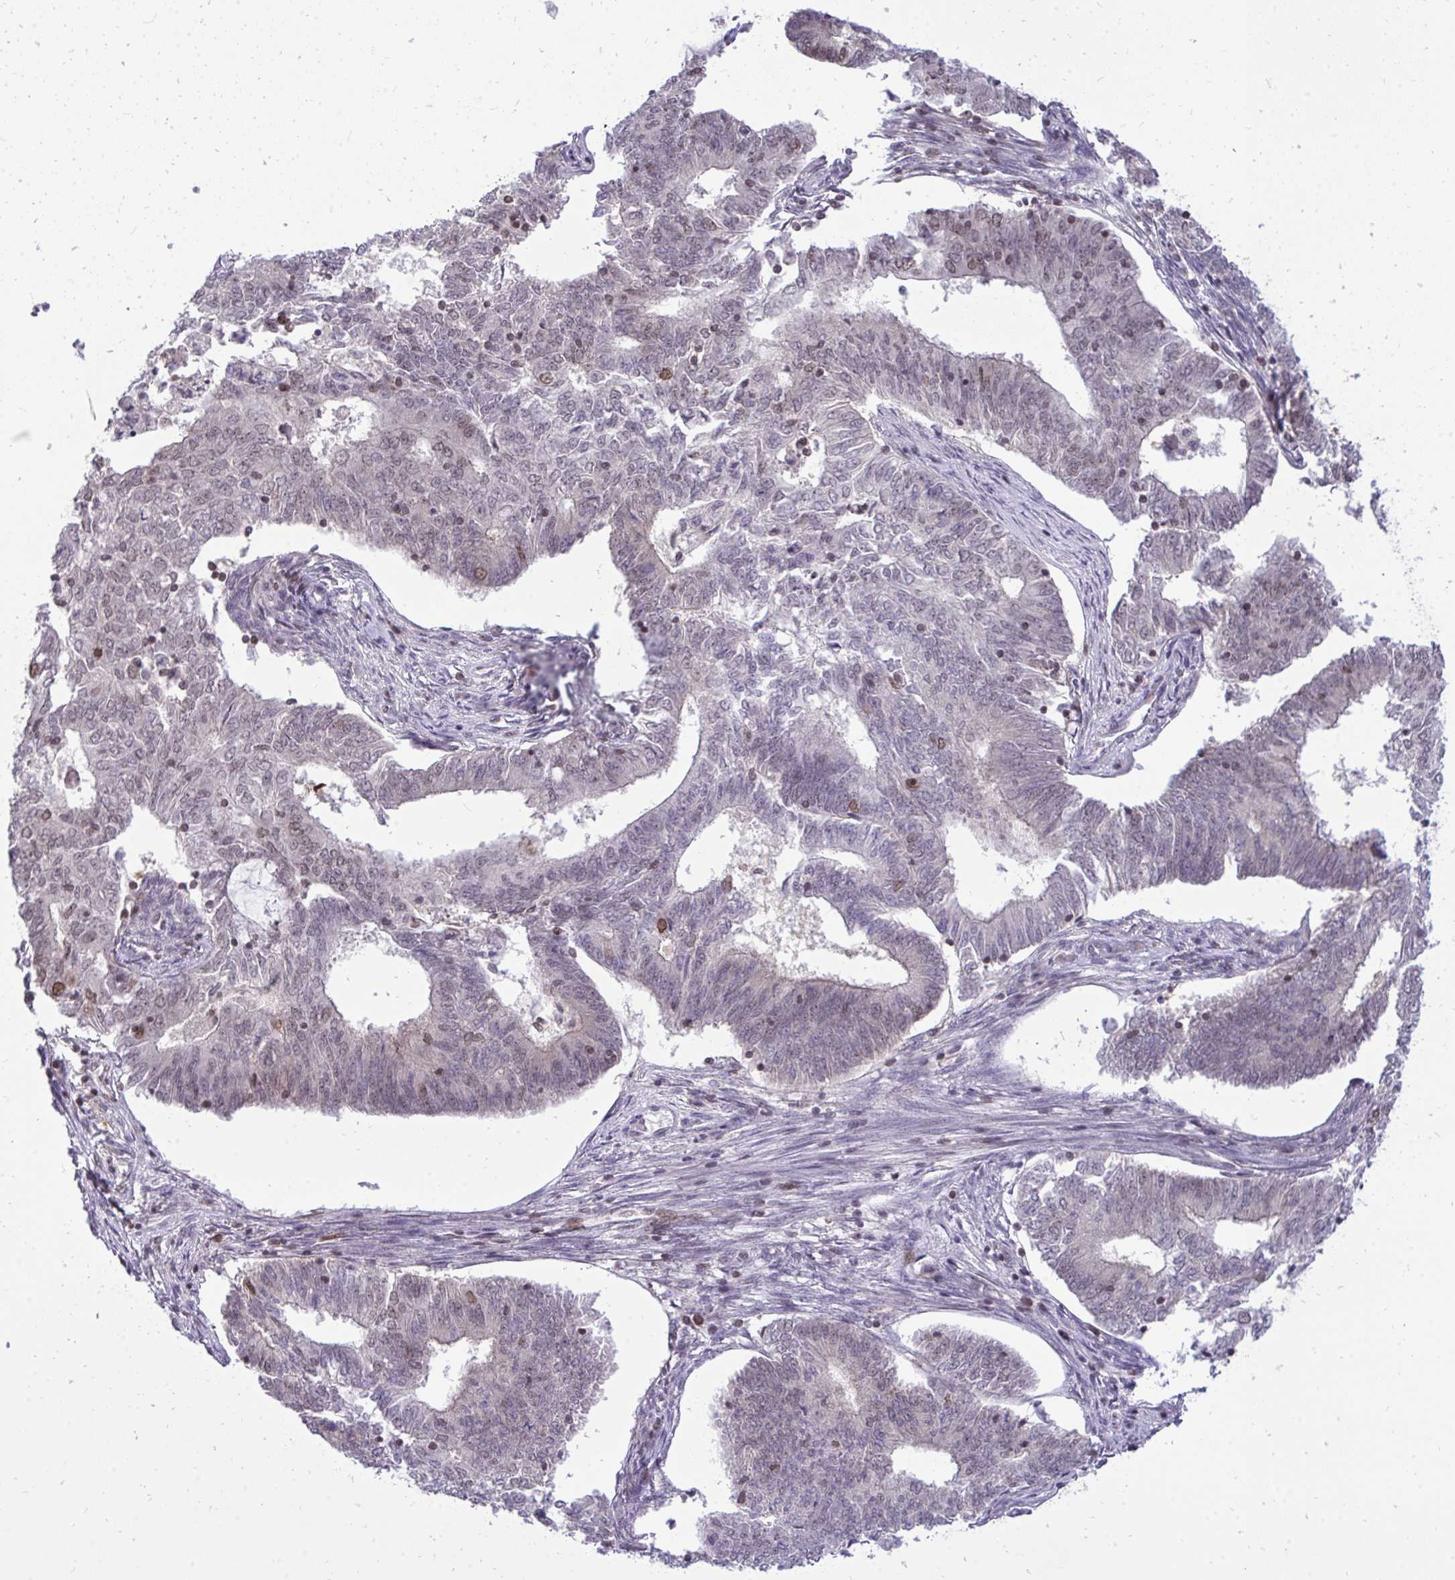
{"staining": {"intensity": "moderate", "quantity": "<25%", "location": "nuclear"}, "tissue": "endometrial cancer", "cell_type": "Tumor cells", "image_type": "cancer", "snomed": [{"axis": "morphology", "description": "Adenocarcinoma, NOS"}, {"axis": "topography", "description": "Endometrium"}], "caption": "High-power microscopy captured an immunohistochemistry (IHC) histopathology image of endometrial cancer, revealing moderate nuclear expression in approximately <25% of tumor cells.", "gene": "JPT1", "patient": {"sex": "female", "age": 62}}